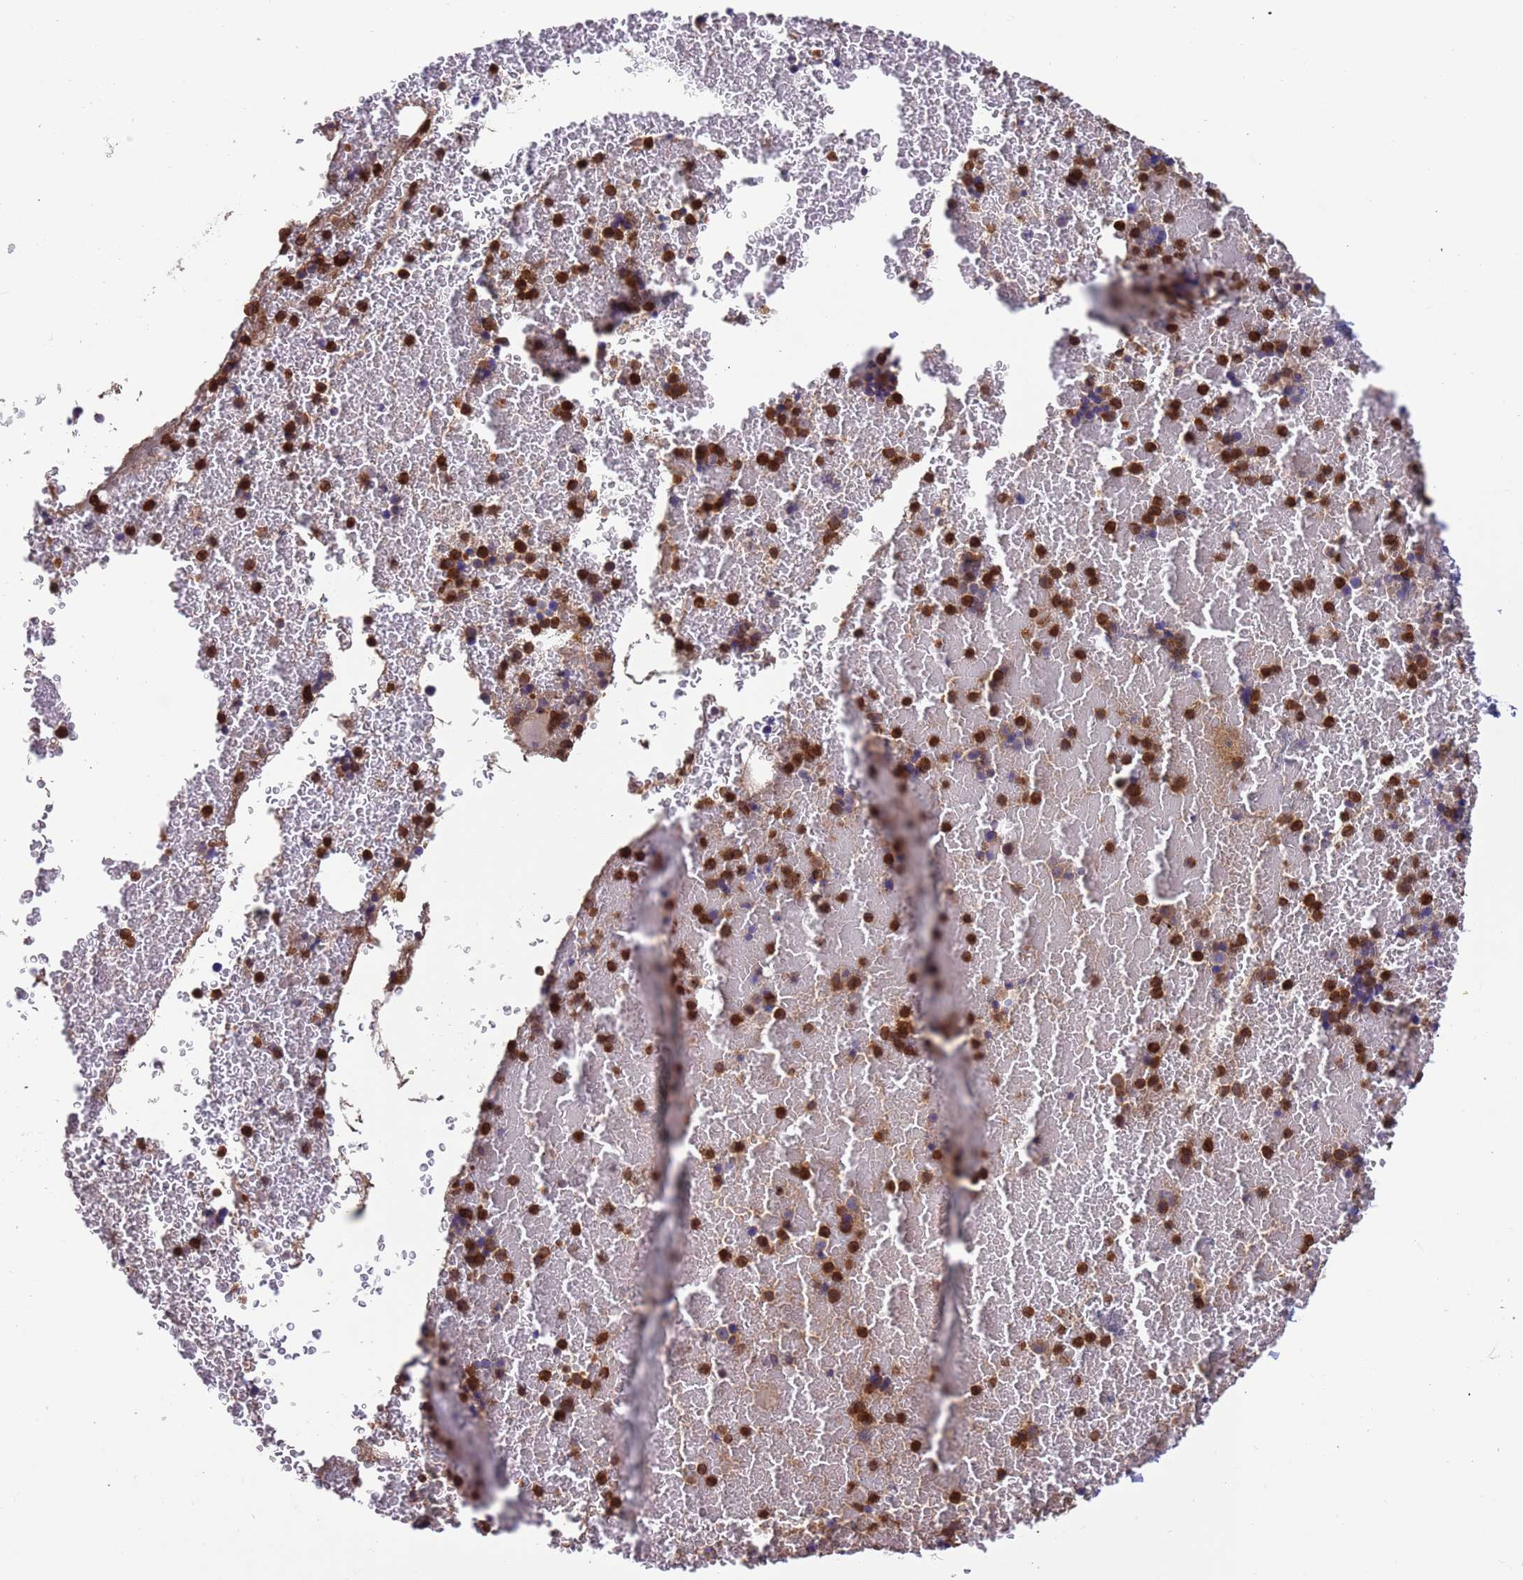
{"staining": {"intensity": "strong", "quantity": ">75%", "location": "cytoplasmic/membranous"}, "tissue": "bone marrow", "cell_type": "Hematopoietic cells", "image_type": "normal", "snomed": [{"axis": "morphology", "description": "Normal tissue, NOS"}, {"axis": "topography", "description": "Bone marrow"}], "caption": "There is high levels of strong cytoplasmic/membranous expression in hematopoietic cells of benign bone marrow, as demonstrated by immunohistochemical staining (brown color).", "gene": "AMPD3", "patient": {"sex": "female", "age": 48}}